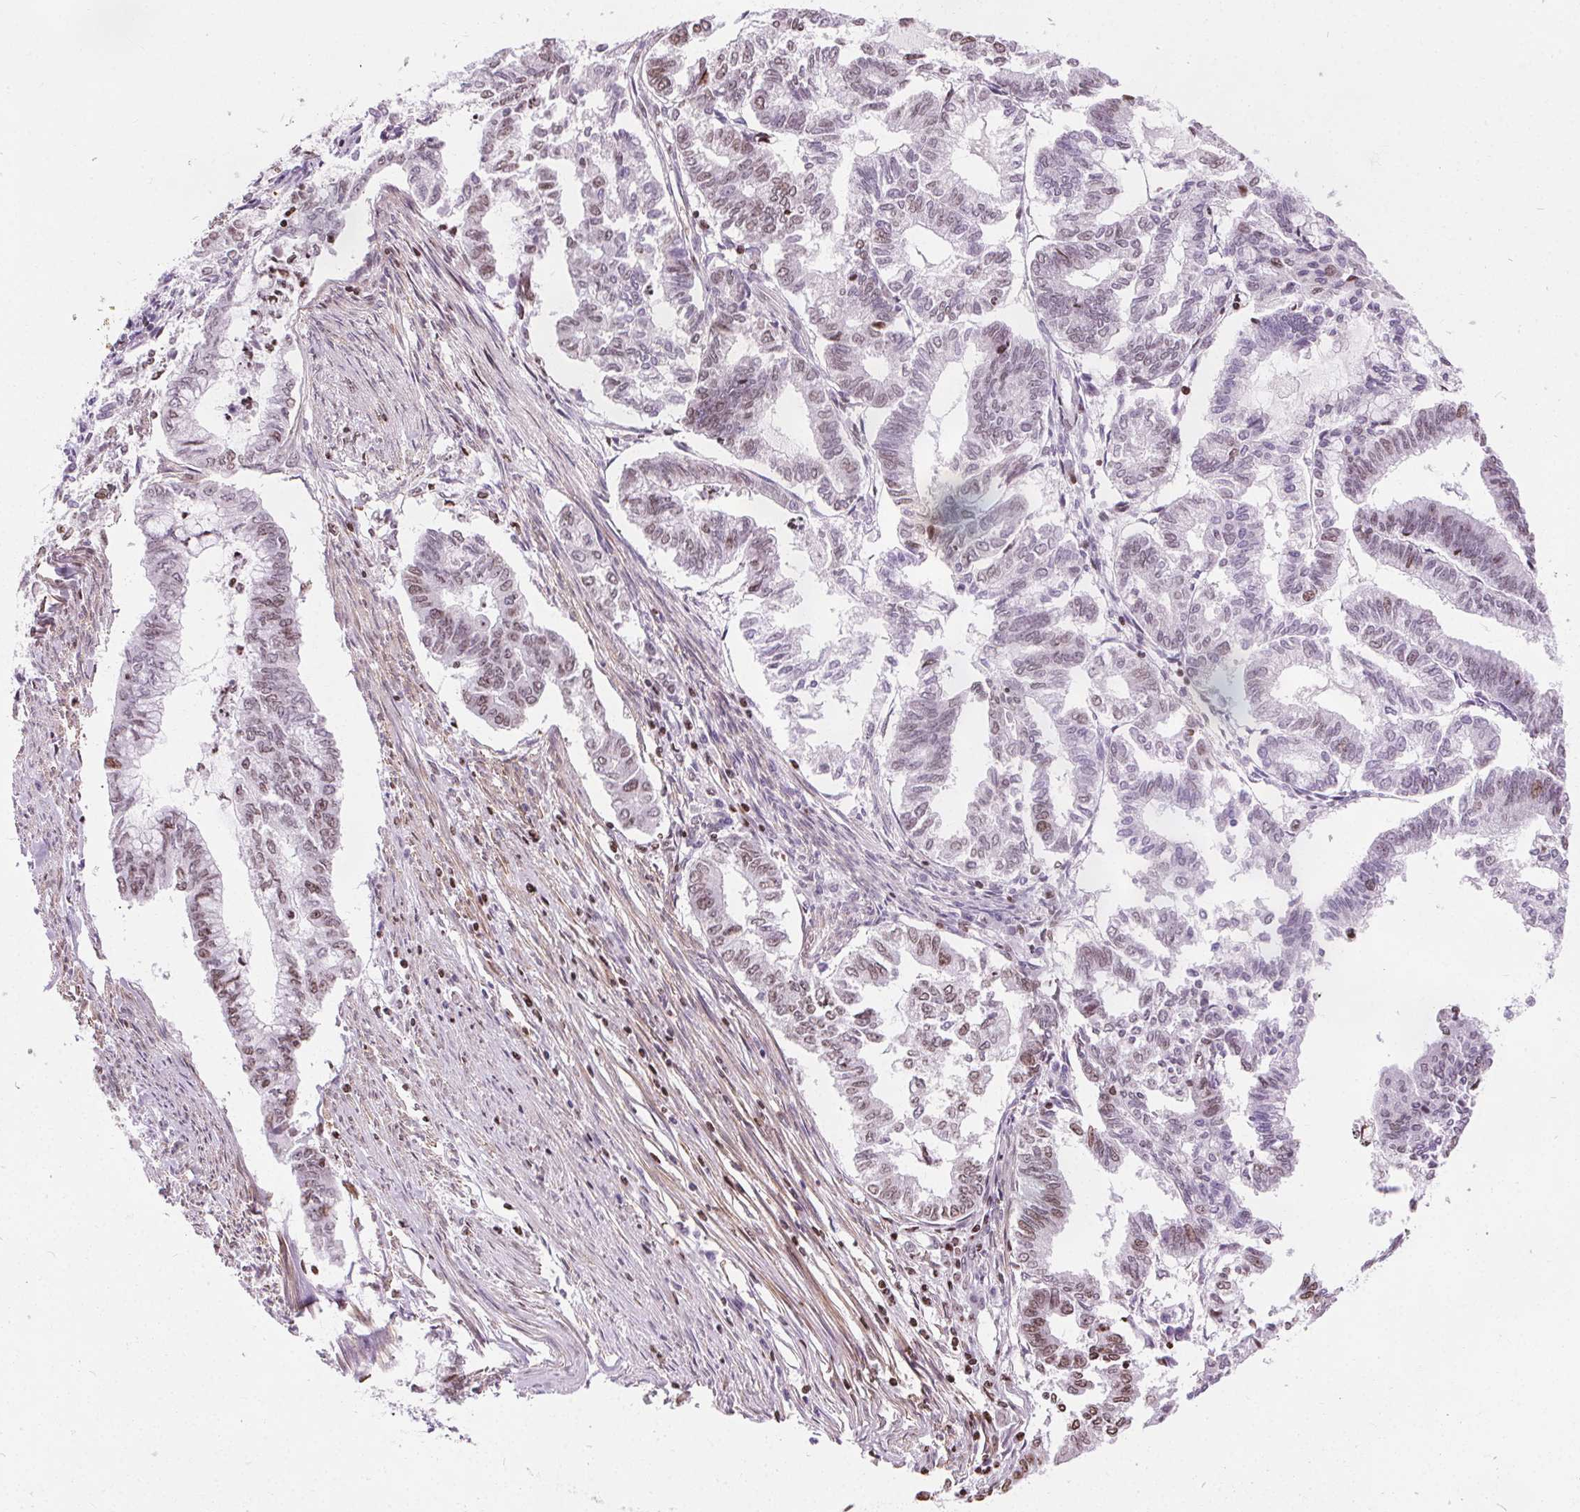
{"staining": {"intensity": "weak", "quantity": "25%-75%", "location": "nuclear"}, "tissue": "endometrial cancer", "cell_type": "Tumor cells", "image_type": "cancer", "snomed": [{"axis": "morphology", "description": "Adenocarcinoma, NOS"}, {"axis": "topography", "description": "Endometrium"}], "caption": "DAB immunohistochemical staining of endometrial adenocarcinoma displays weak nuclear protein staining in about 25%-75% of tumor cells.", "gene": "ISLR2", "patient": {"sex": "female", "age": 79}}